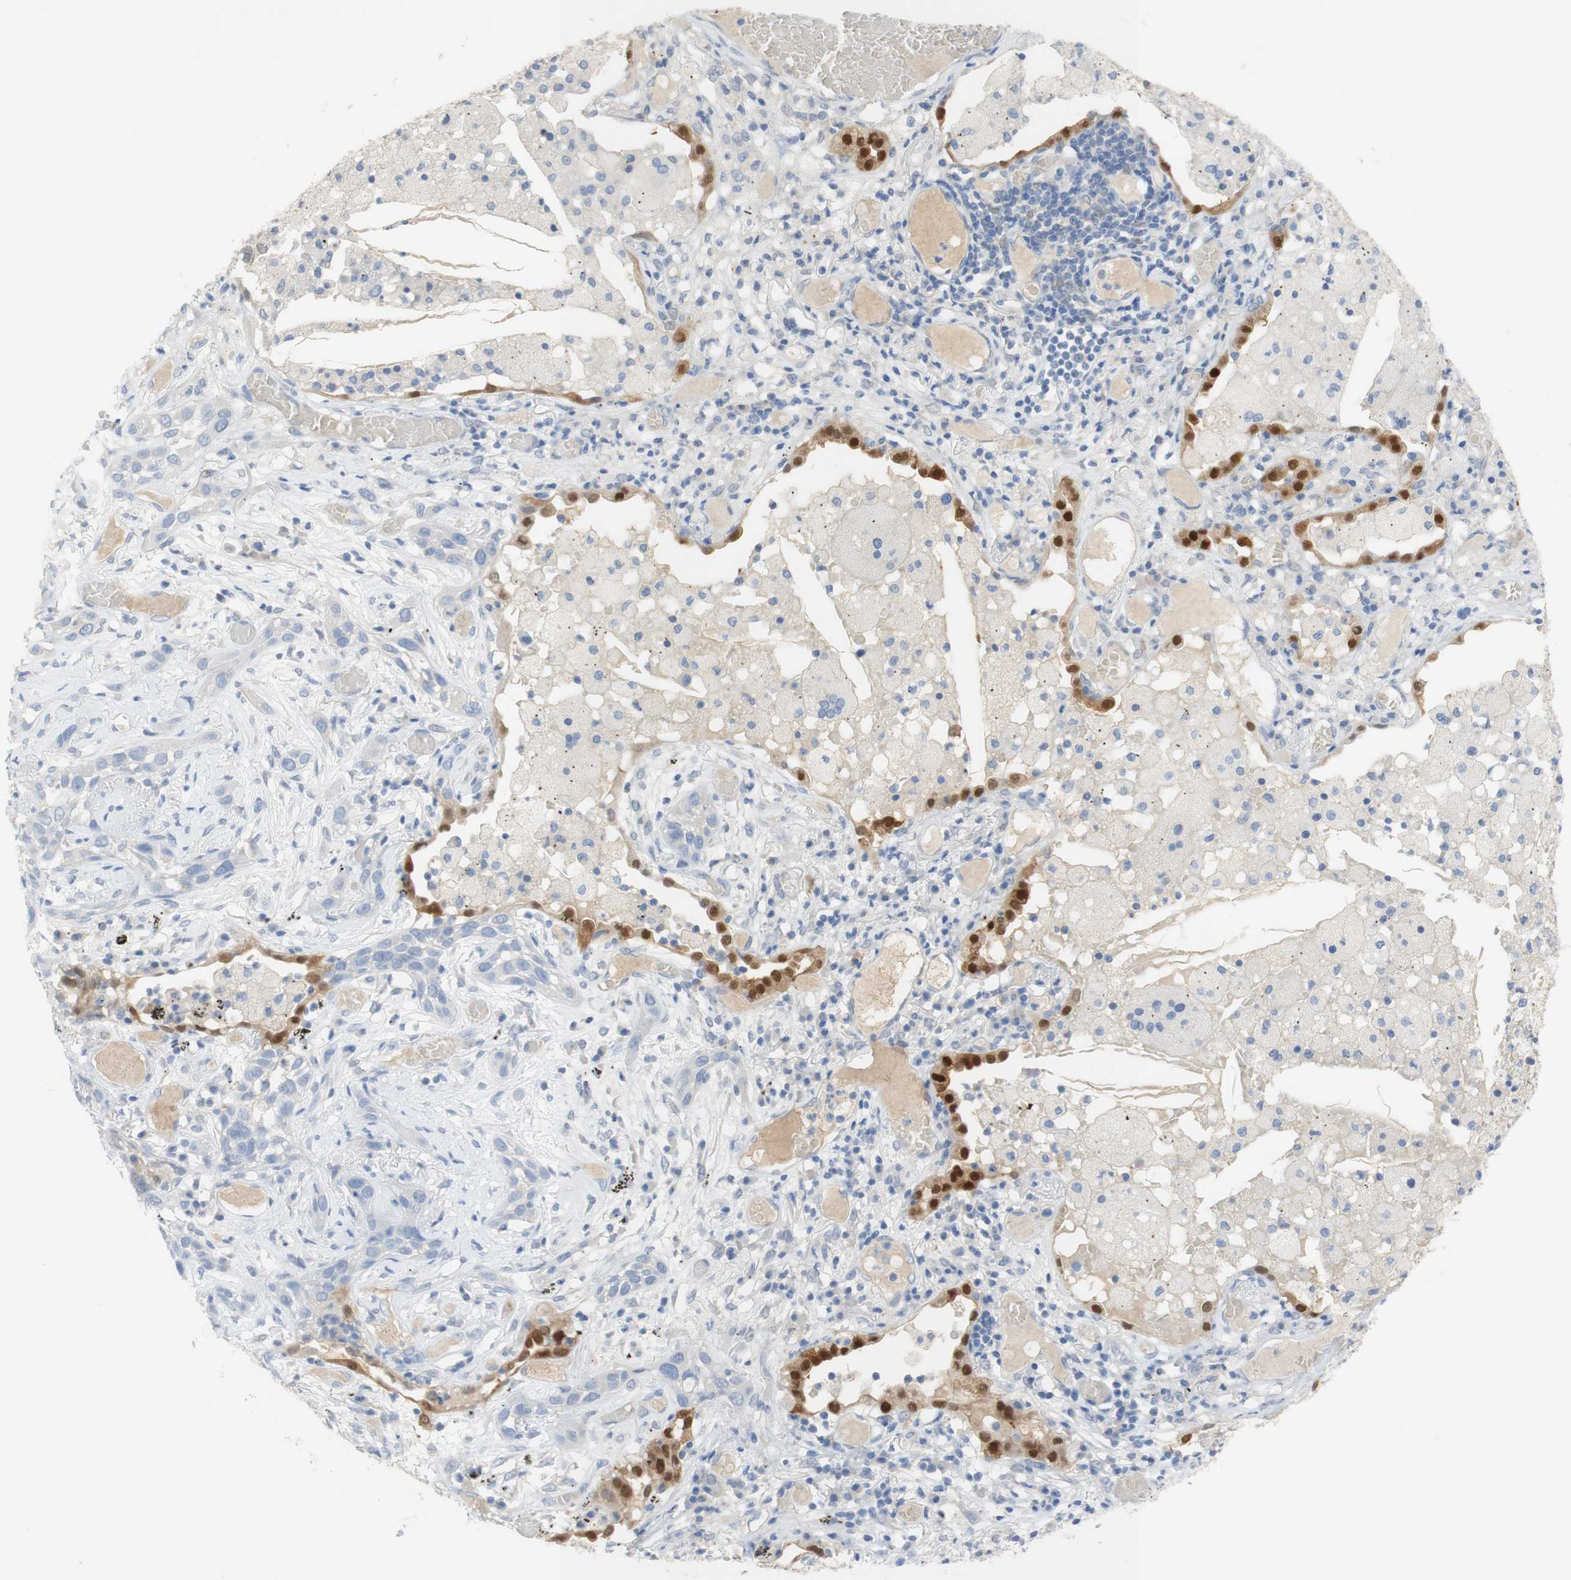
{"staining": {"intensity": "strong", "quantity": "<25%", "location": "cytoplasmic/membranous,nuclear"}, "tissue": "lung cancer", "cell_type": "Tumor cells", "image_type": "cancer", "snomed": [{"axis": "morphology", "description": "Squamous cell carcinoma, NOS"}, {"axis": "topography", "description": "Lung"}], "caption": "Tumor cells demonstrate medium levels of strong cytoplasmic/membranous and nuclear staining in about <25% of cells in human squamous cell carcinoma (lung). (brown staining indicates protein expression, while blue staining denotes nuclei).", "gene": "SELENBP1", "patient": {"sex": "male", "age": 71}}